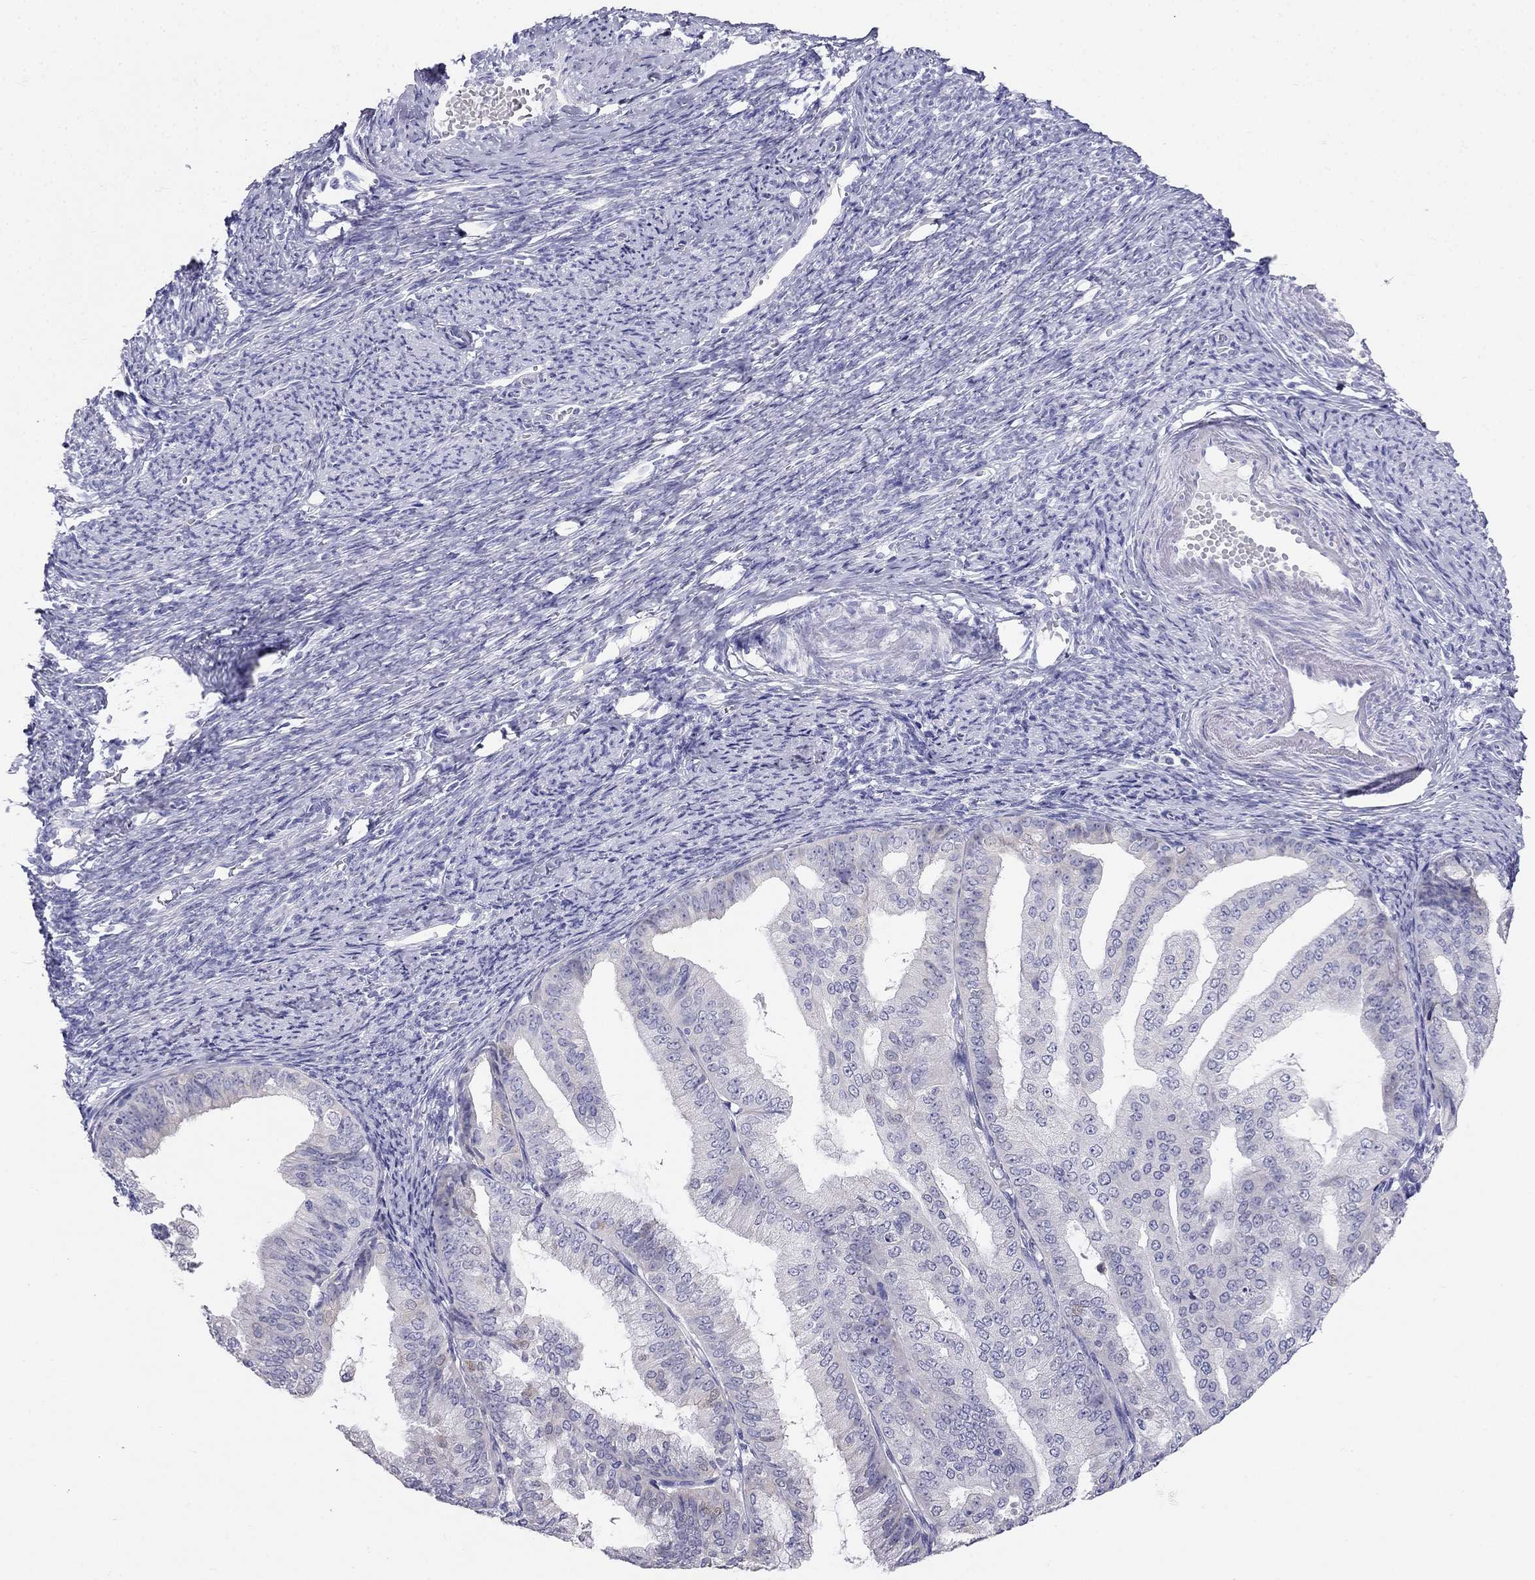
{"staining": {"intensity": "moderate", "quantity": "<25%", "location": "cytoplasmic/membranous"}, "tissue": "endometrial cancer", "cell_type": "Tumor cells", "image_type": "cancer", "snomed": [{"axis": "morphology", "description": "Adenocarcinoma, NOS"}, {"axis": "topography", "description": "Endometrium"}], "caption": "Tumor cells display low levels of moderate cytoplasmic/membranous expression in about <25% of cells in human adenocarcinoma (endometrial). (DAB = brown stain, brightfield microscopy at high magnification).", "gene": "RFLNA", "patient": {"sex": "female", "age": 63}}